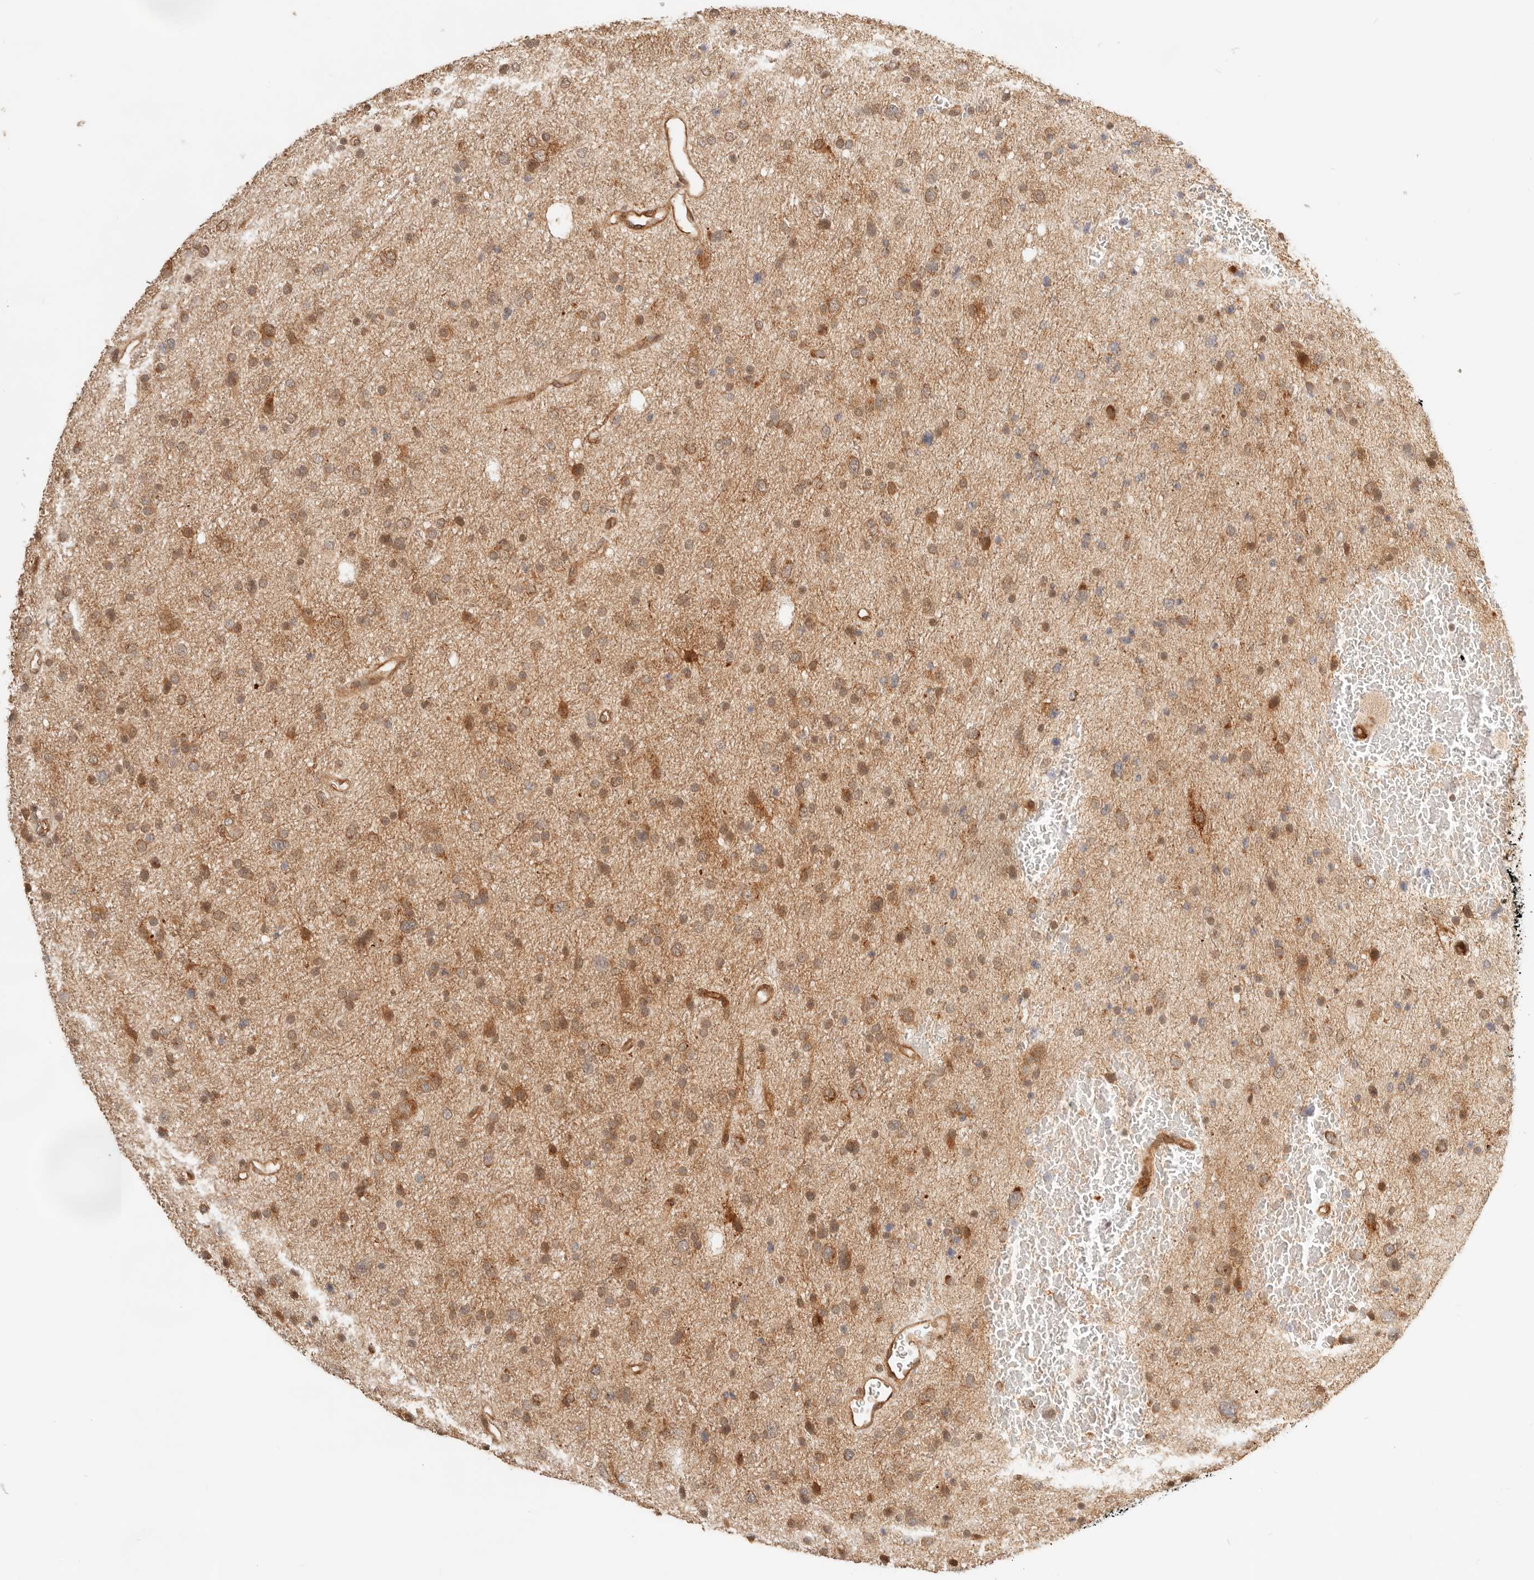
{"staining": {"intensity": "moderate", "quantity": ">75%", "location": "nuclear"}, "tissue": "glioma", "cell_type": "Tumor cells", "image_type": "cancer", "snomed": [{"axis": "morphology", "description": "Glioma, malignant, Low grade"}, {"axis": "topography", "description": "Brain"}], "caption": "Human malignant low-grade glioma stained with a protein marker shows moderate staining in tumor cells.", "gene": "BAALC", "patient": {"sex": "female", "age": 37}}